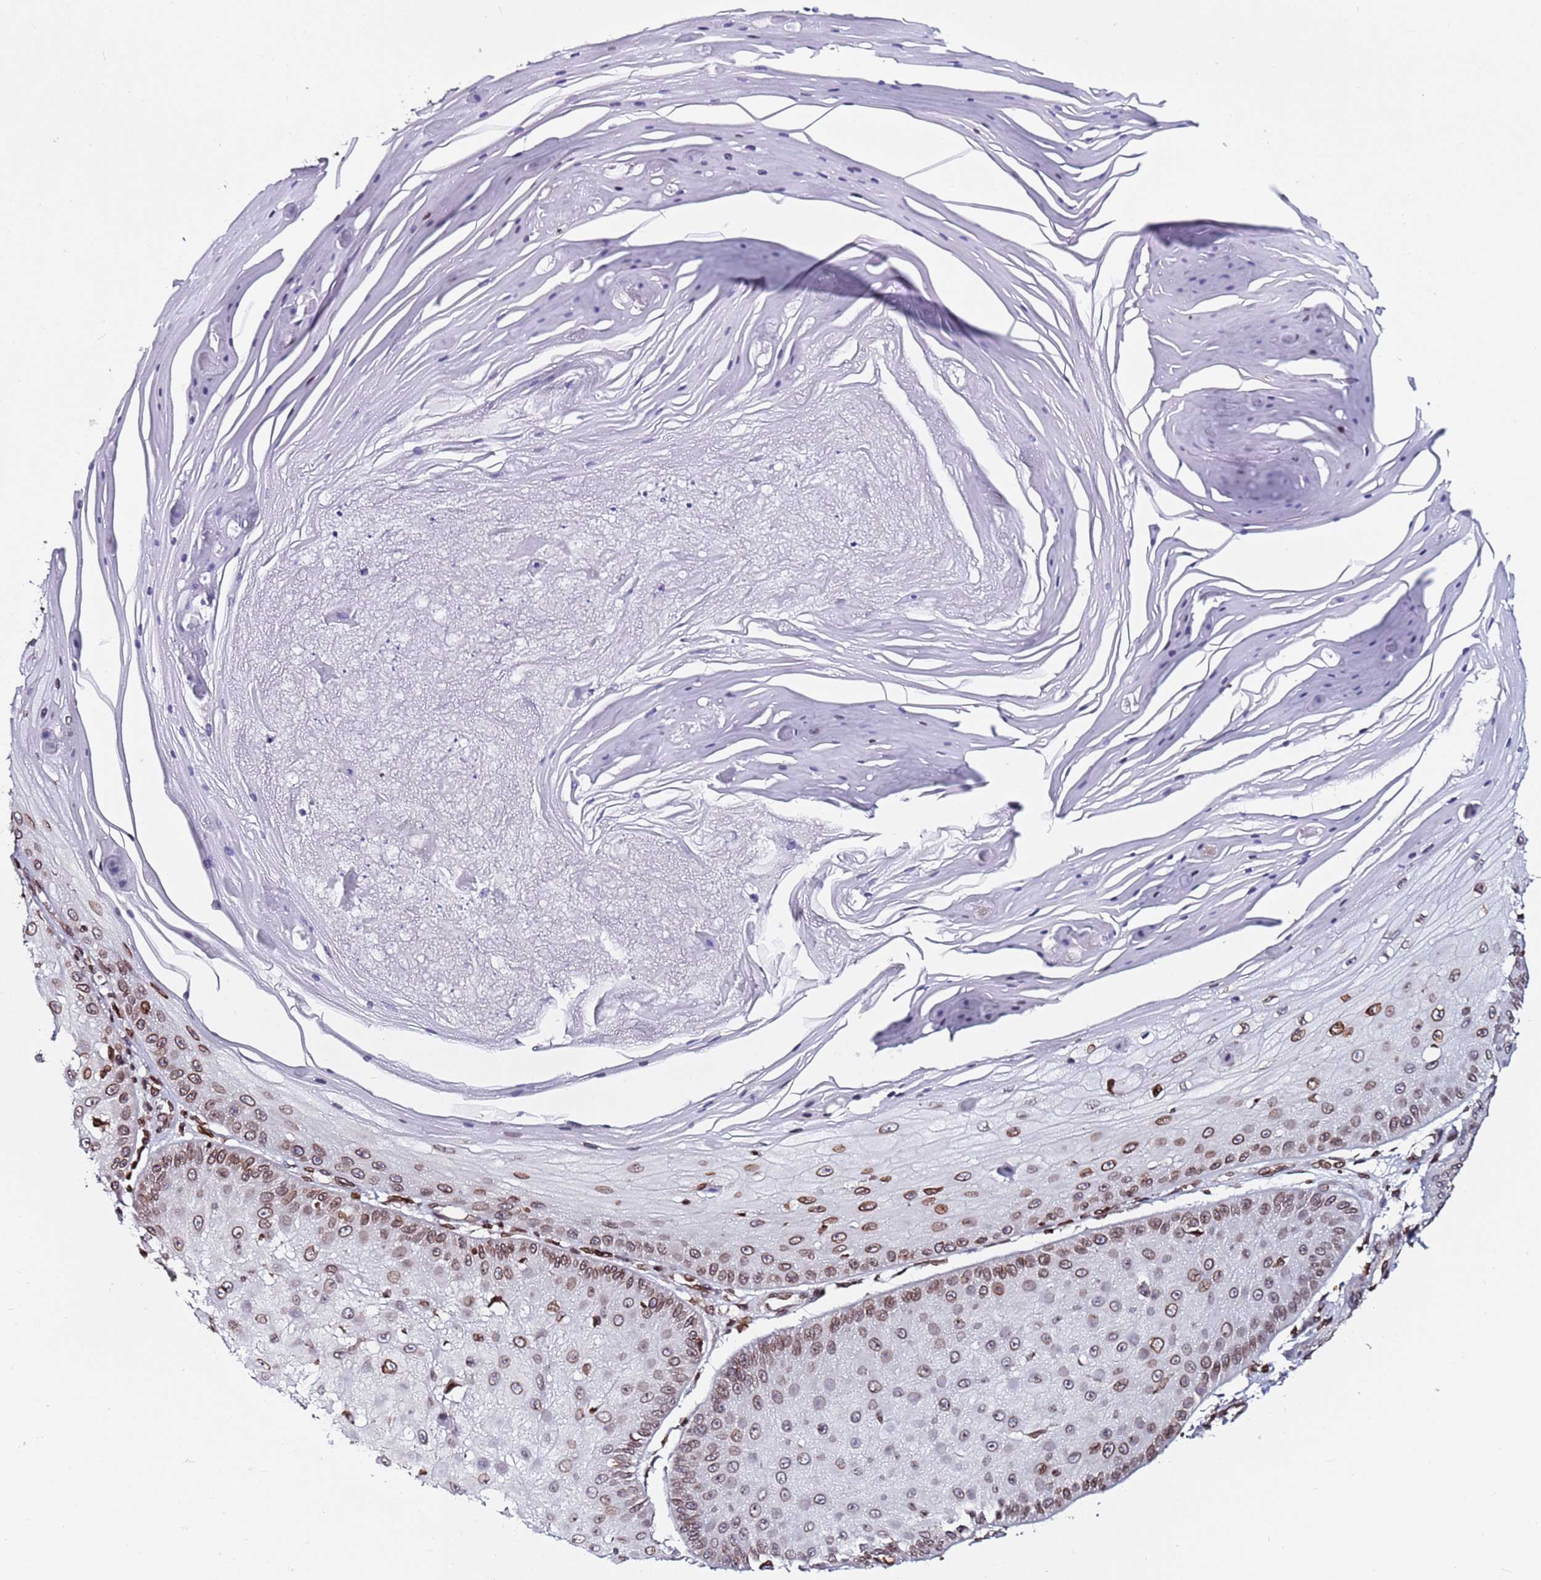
{"staining": {"intensity": "moderate", "quantity": ">75%", "location": "nuclear"}, "tissue": "skin cancer", "cell_type": "Tumor cells", "image_type": "cancer", "snomed": [{"axis": "morphology", "description": "Squamous cell carcinoma, NOS"}, {"axis": "topography", "description": "Skin"}], "caption": "Immunohistochemical staining of human squamous cell carcinoma (skin) demonstrates medium levels of moderate nuclear staining in approximately >75% of tumor cells. The staining is performed using DAB (3,3'-diaminobenzidine) brown chromogen to label protein expression. The nuclei are counter-stained blue using hematoxylin.", "gene": "TOR1AIP1", "patient": {"sex": "male", "age": 70}}